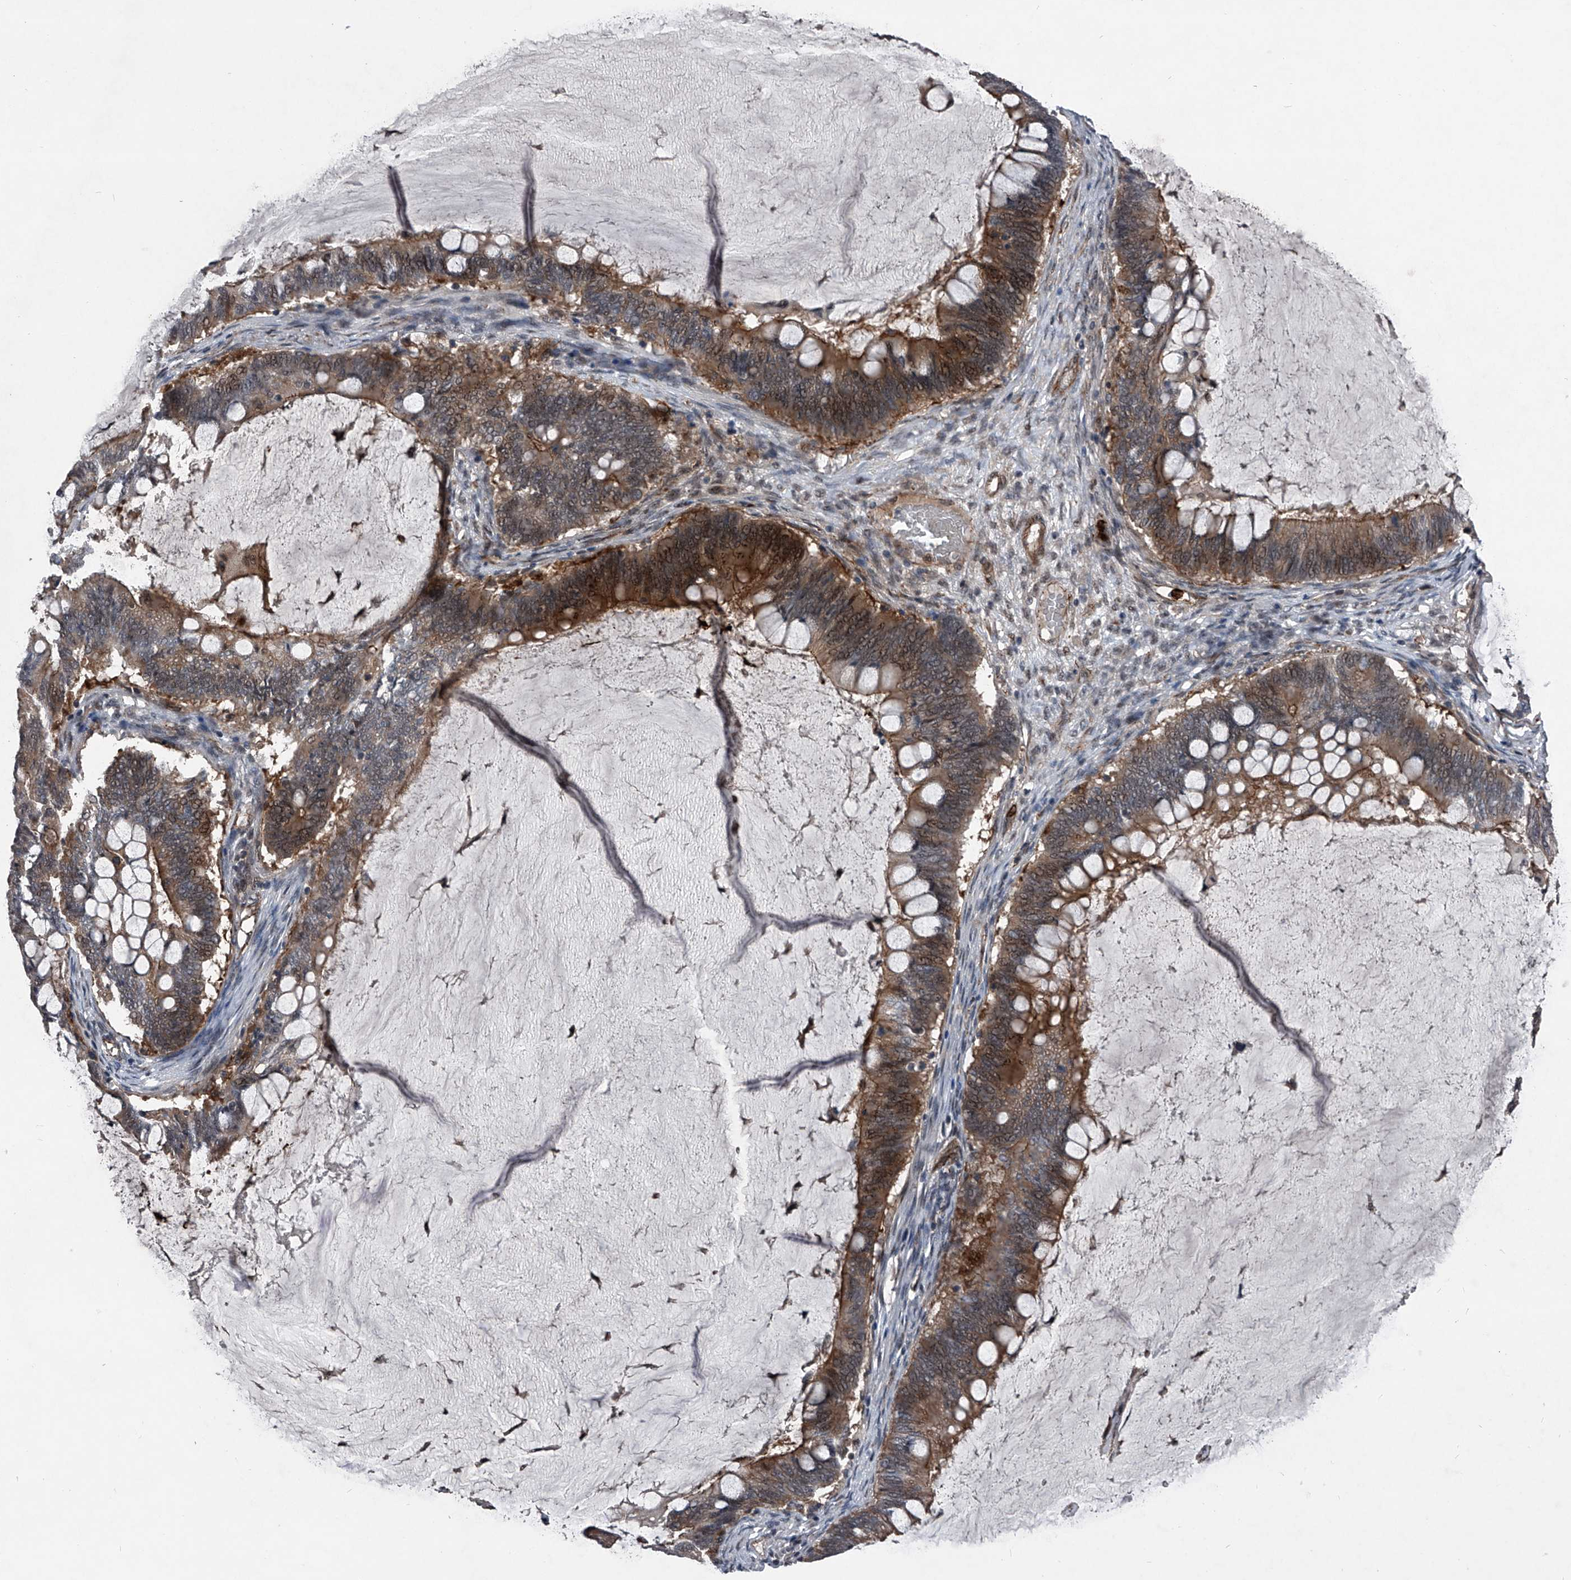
{"staining": {"intensity": "moderate", "quantity": "25%-75%", "location": "cytoplasmic/membranous,nuclear"}, "tissue": "ovarian cancer", "cell_type": "Tumor cells", "image_type": "cancer", "snomed": [{"axis": "morphology", "description": "Cystadenocarcinoma, mucinous, NOS"}, {"axis": "topography", "description": "Ovary"}], "caption": "Brown immunohistochemical staining in human mucinous cystadenocarcinoma (ovarian) shows moderate cytoplasmic/membranous and nuclear positivity in approximately 25%-75% of tumor cells.", "gene": "MAPKAP1", "patient": {"sex": "female", "age": 61}}